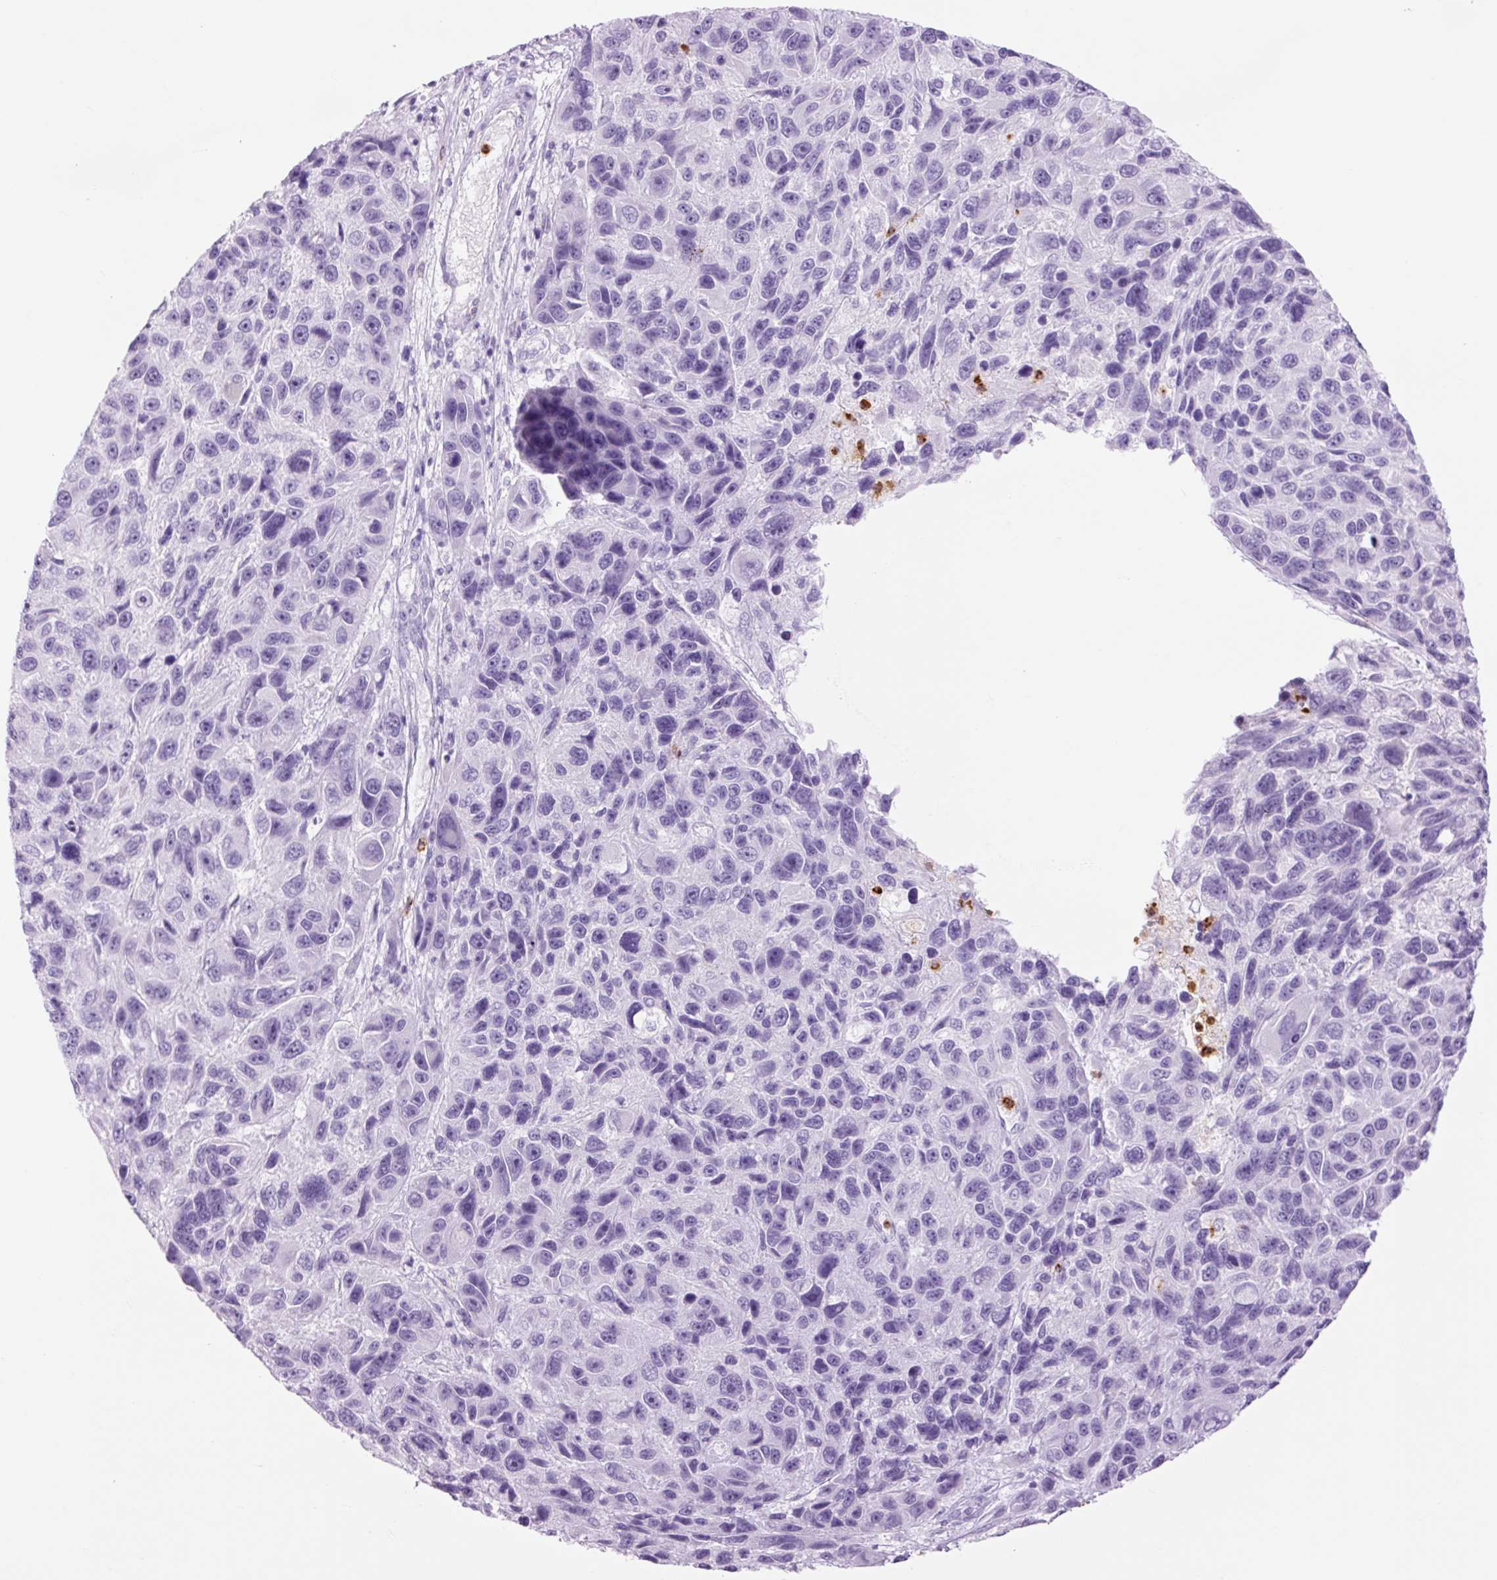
{"staining": {"intensity": "negative", "quantity": "none", "location": "none"}, "tissue": "melanoma", "cell_type": "Tumor cells", "image_type": "cancer", "snomed": [{"axis": "morphology", "description": "Malignant melanoma, NOS"}, {"axis": "topography", "description": "Skin"}], "caption": "A high-resolution image shows immunohistochemistry staining of malignant melanoma, which demonstrates no significant positivity in tumor cells.", "gene": "LYZ", "patient": {"sex": "male", "age": 53}}